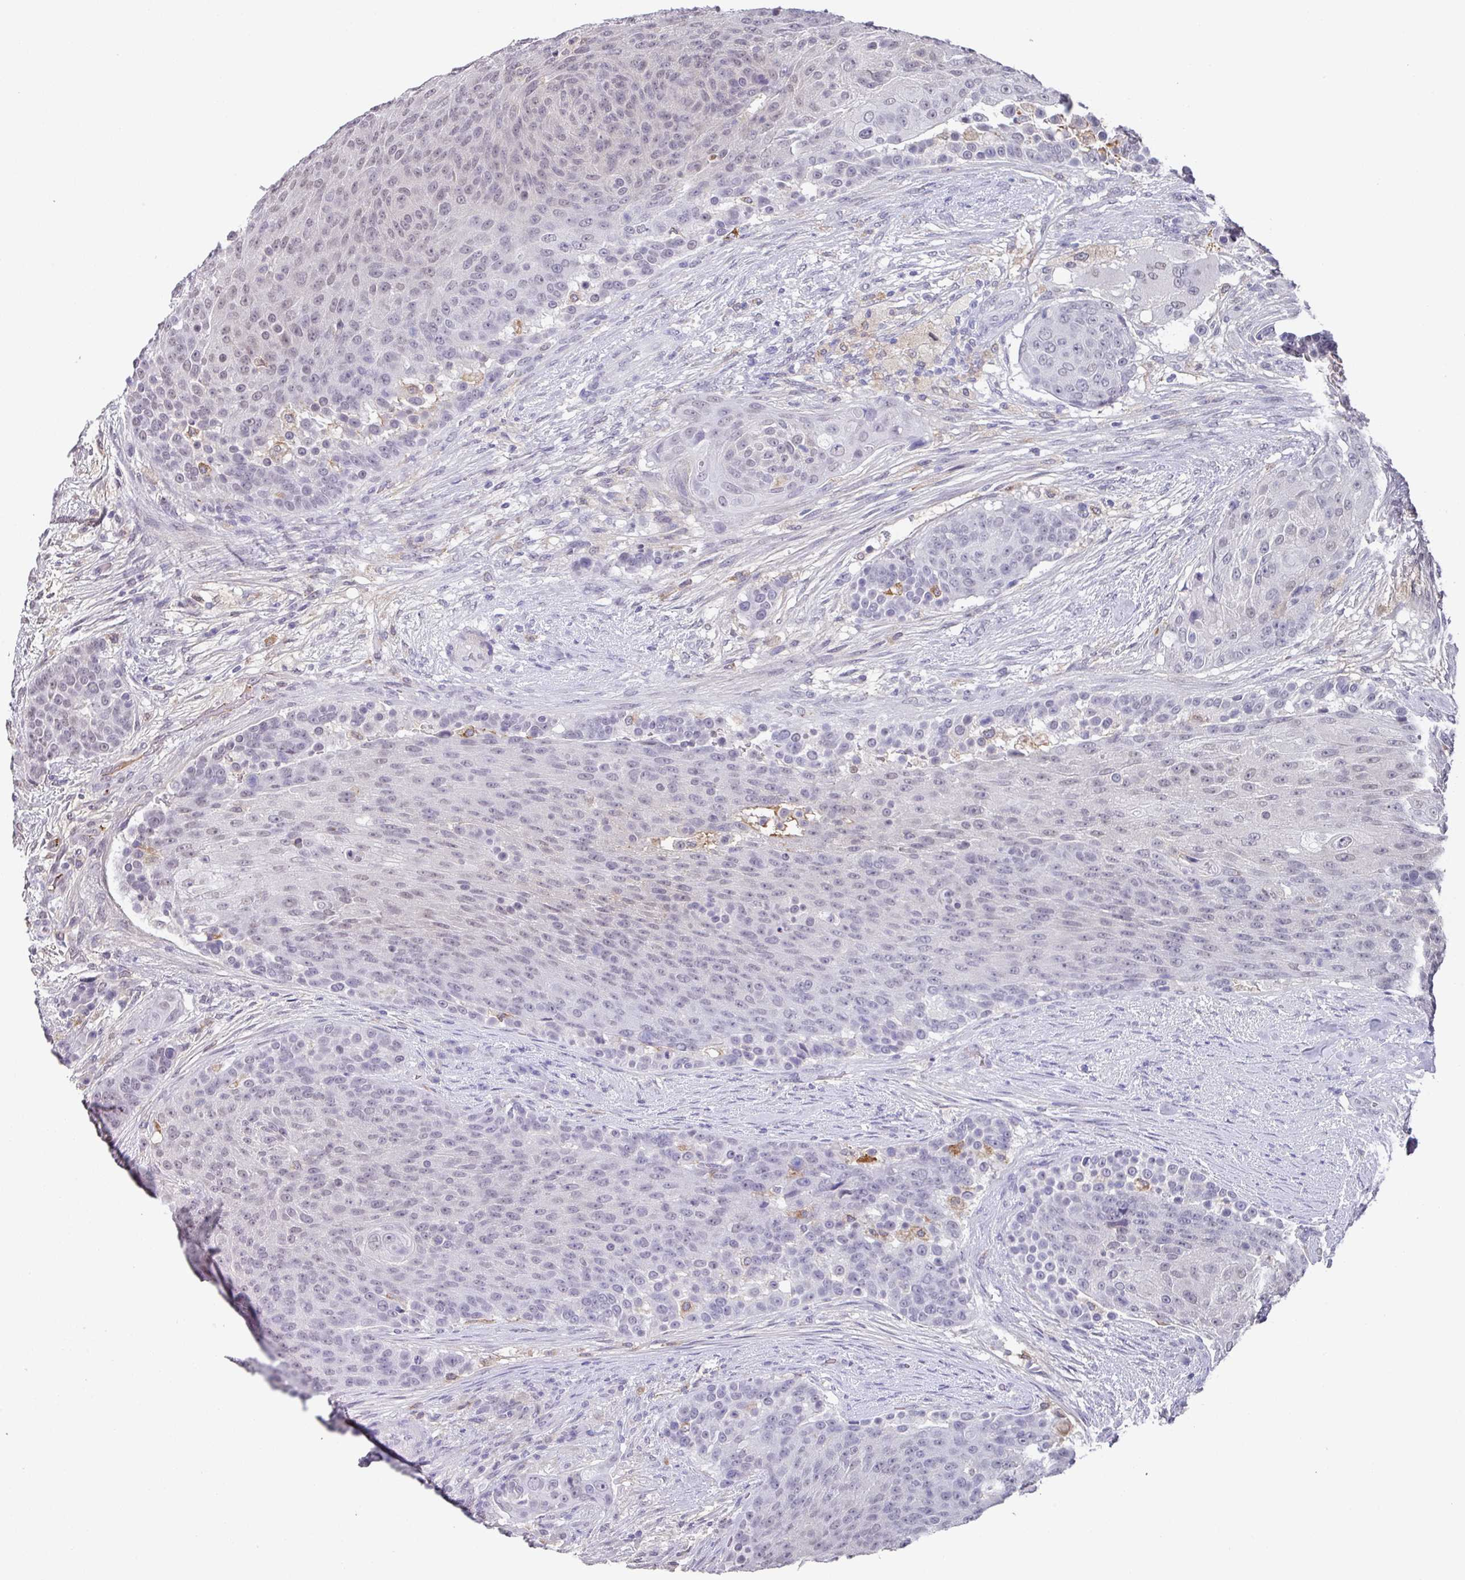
{"staining": {"intensity": "weak", "quantity": "25%-75%", "location": "nuclear"}, "tissue": "urothelial cancer", "cell_type": "Tumor cells", "image_type": "cancer", "snomed": [{"axis": "morphology", "description": "Urothelial carcinoma, High grade"}, {"axis": "topography", "description": "Urinary bladder"}], "caption": "A low amount of weak nuclear expression is present in approximately 25%-75% of tumor cells in high-grade urothelial carcinoma tissue.", "gene": "C1QB", "patient": {"sex": "female", "age": 63}}